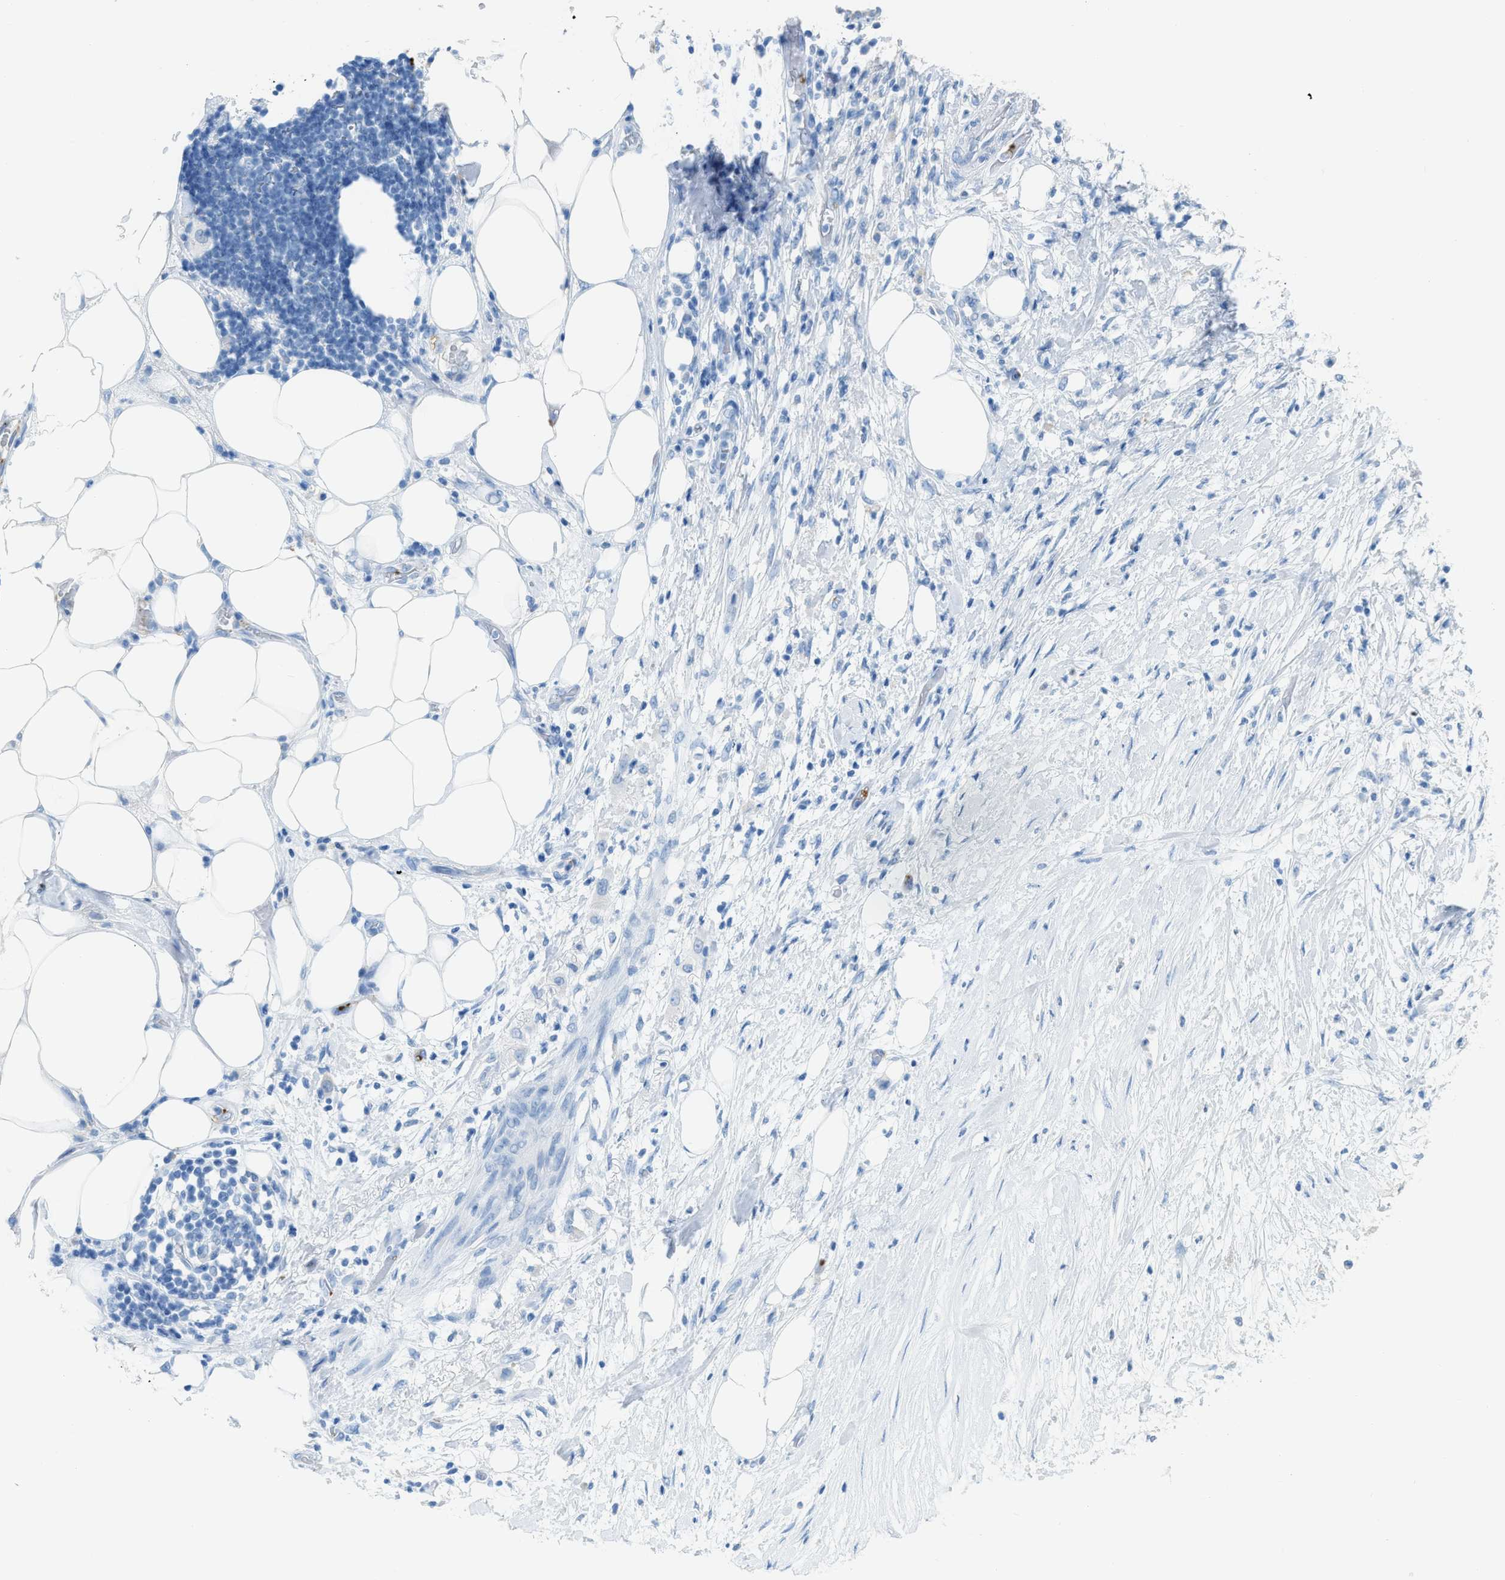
{"staining": {"intensity": "negative", "quantity": "none", "location": "none"}, "tissue": "pancreatic cancer", "cell_type": "Tumor cells", "image_type": "cancer", "snomed": [{"axis": "morphology", "description": "Normal tissue, NOS"}, {"axis": "morphology", "description": "Adenocarcinoma, NOS"}, {"axis": "topography", "description": "Pancreas"}, {"axis": "topography", "description": "Duodenum"}], "caption": "Immunohistochemical staining of adenocarcinoma (pancreatic) reveals no significant positivity in tumor cells.", "gene": "FAIM2", "patient": {"sex": "female", "age": 60}}